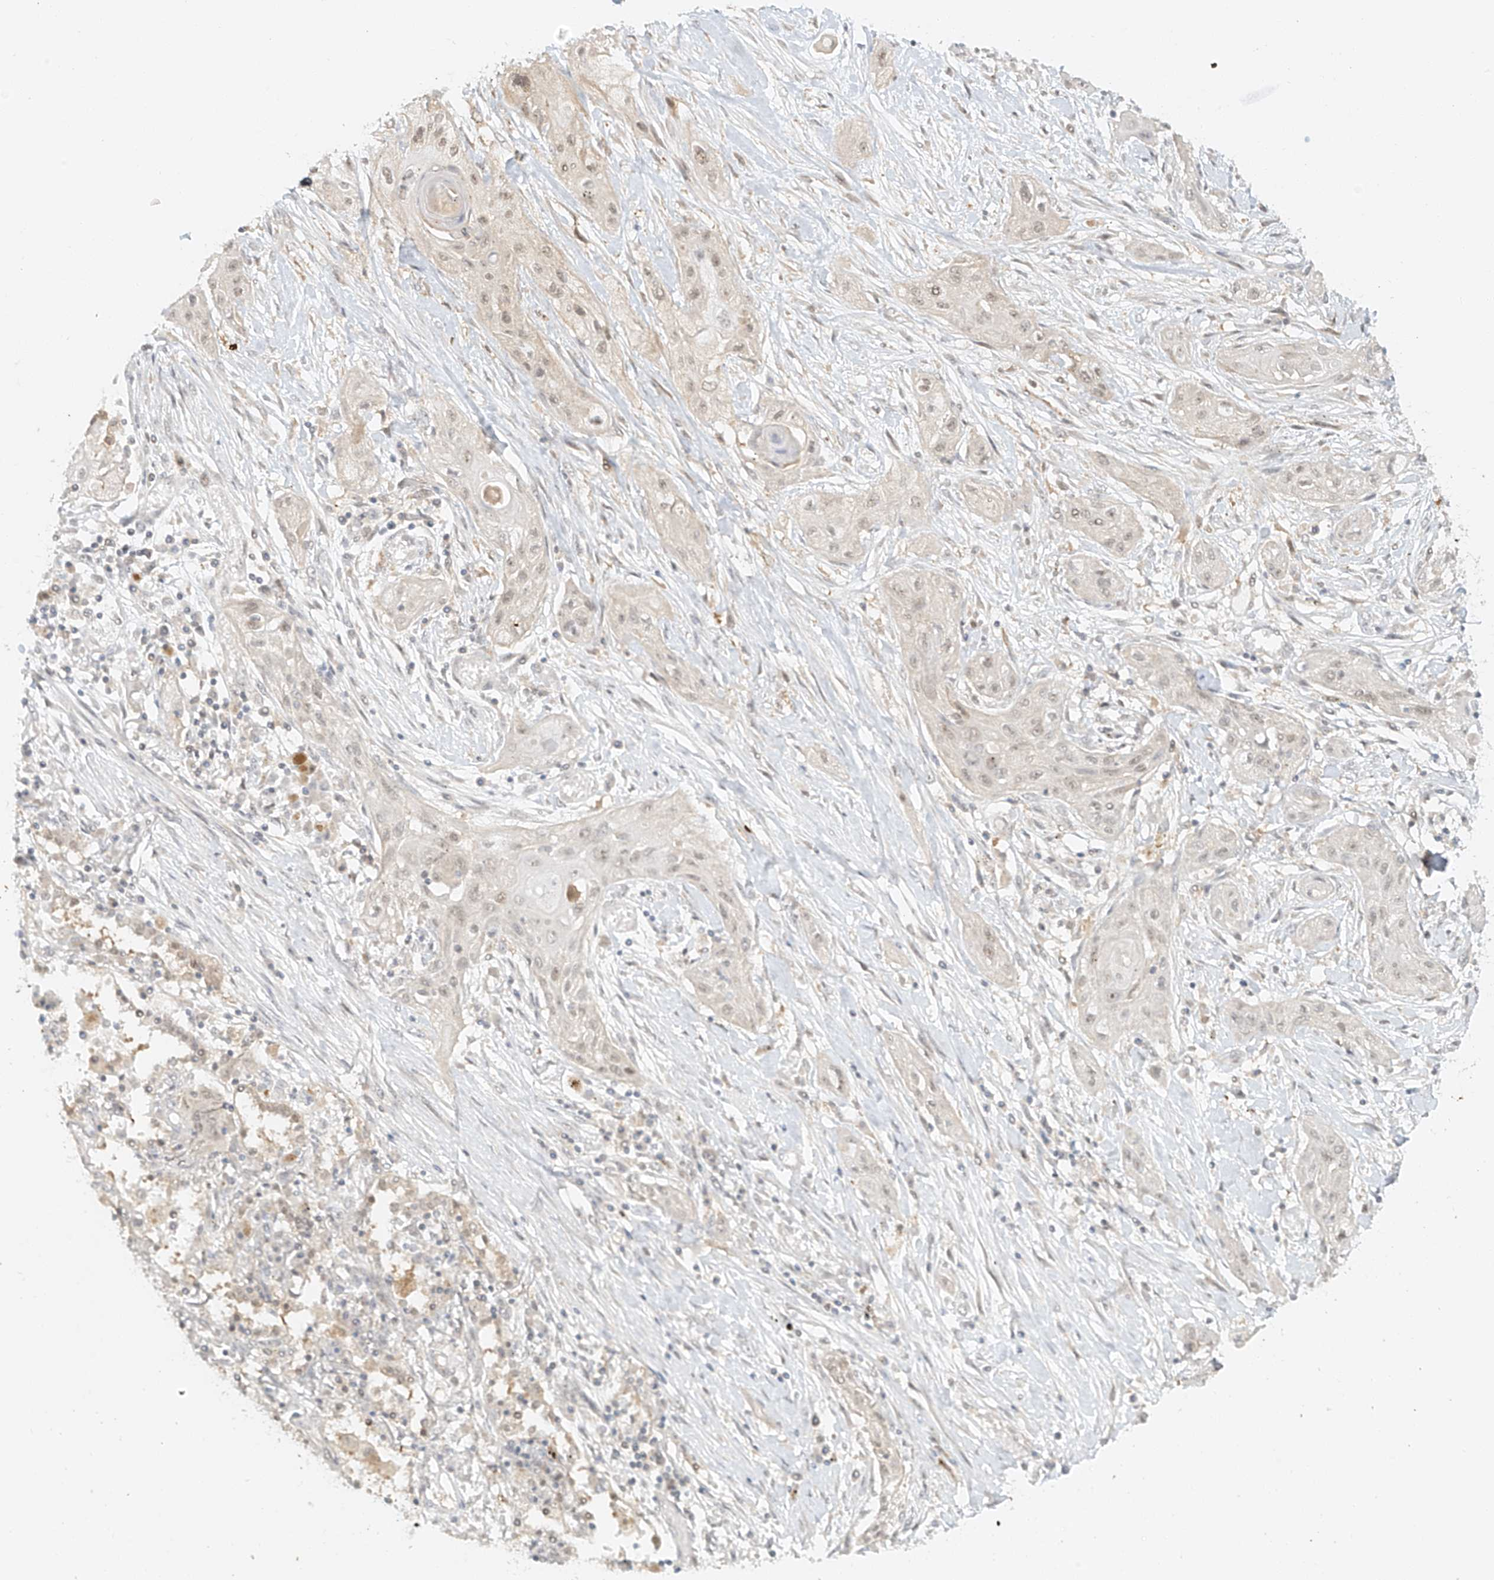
{"staining": {"intensity": "weak", "quantity": "<25%", "location": "nuclear"}, "tissue": "lung cancer", "cell_type": "Tumor cells", "image_type": "cancer", "snomed": [{"axis": "morphology", "description": "Squamous cell carcinoma, NOS"}, {"axis": "topography", "description": "Lung"}], "caption": "Immunohistochemistry (IHC) of human lung cancer (squamous cell carcinoma) displays no staining in tumor cells.", "gene": "MIPEP", "patient": {"sex": "female", "age": 47}}